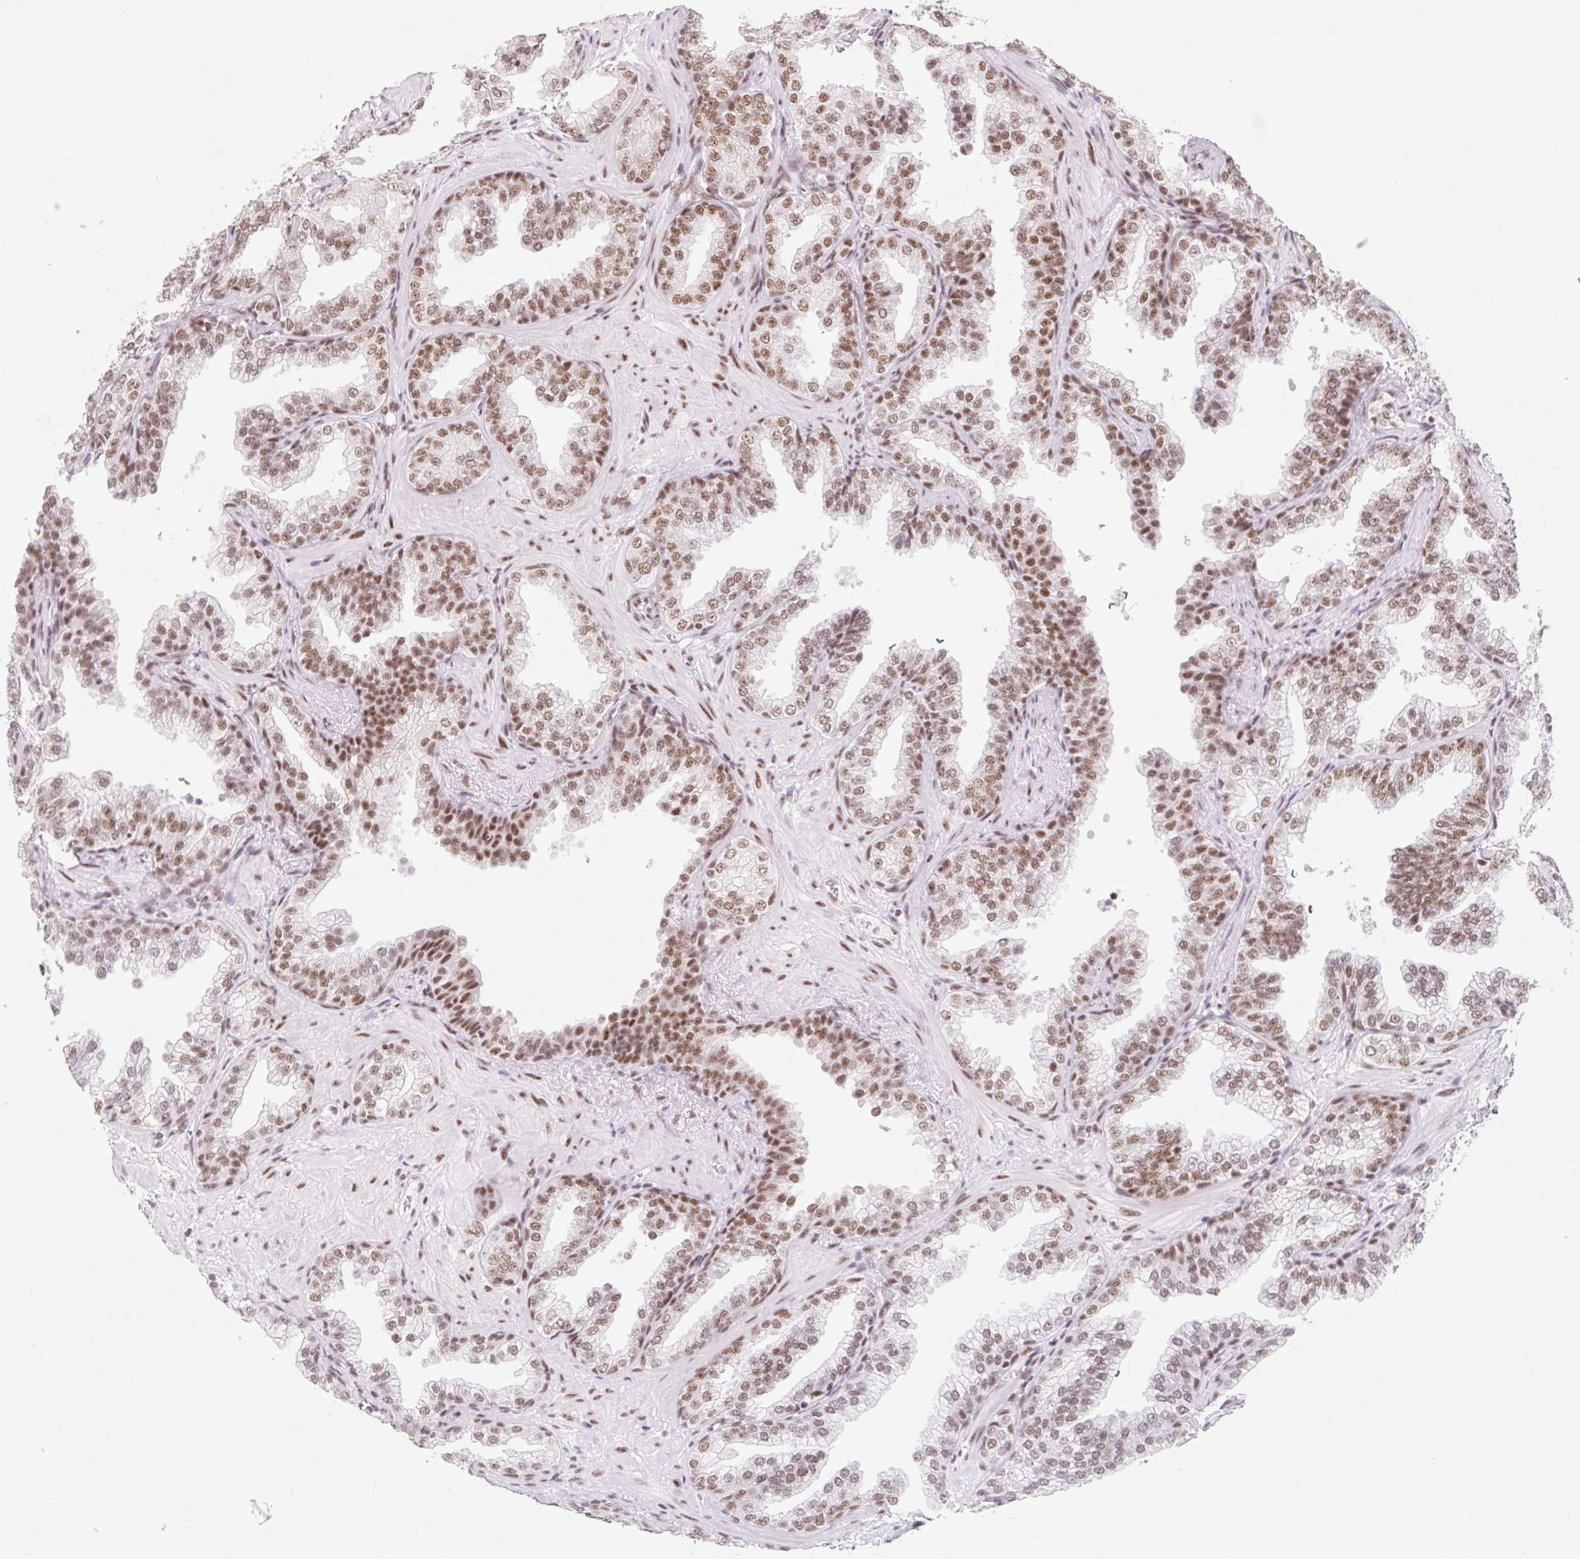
{"staining": {"intensity": "moderate", "quantity": ">75%", "location": "nuclear"}, "tissue": "prostate cancer", "cell_type": "Tumor cells", "image_type": "cancer", "snomed": [{"axis": "morphology", "description": "Adenocarcinoma, High grade"}, {"axis": "topography", "description": "Prostate"}], "caption": "Brown immunohistochemical staining in human prostate cancer (high-grade adenocarcinoma) shows moderate nuclear expression in about >75% of tumor cells. The protein of interest is stained brown, and the nuclei are stained in blue (DAB IHC with brightfield microscopy, high magnification).", "gene": "SRSF10", "patient": {"sex": "male", "age": 58}}